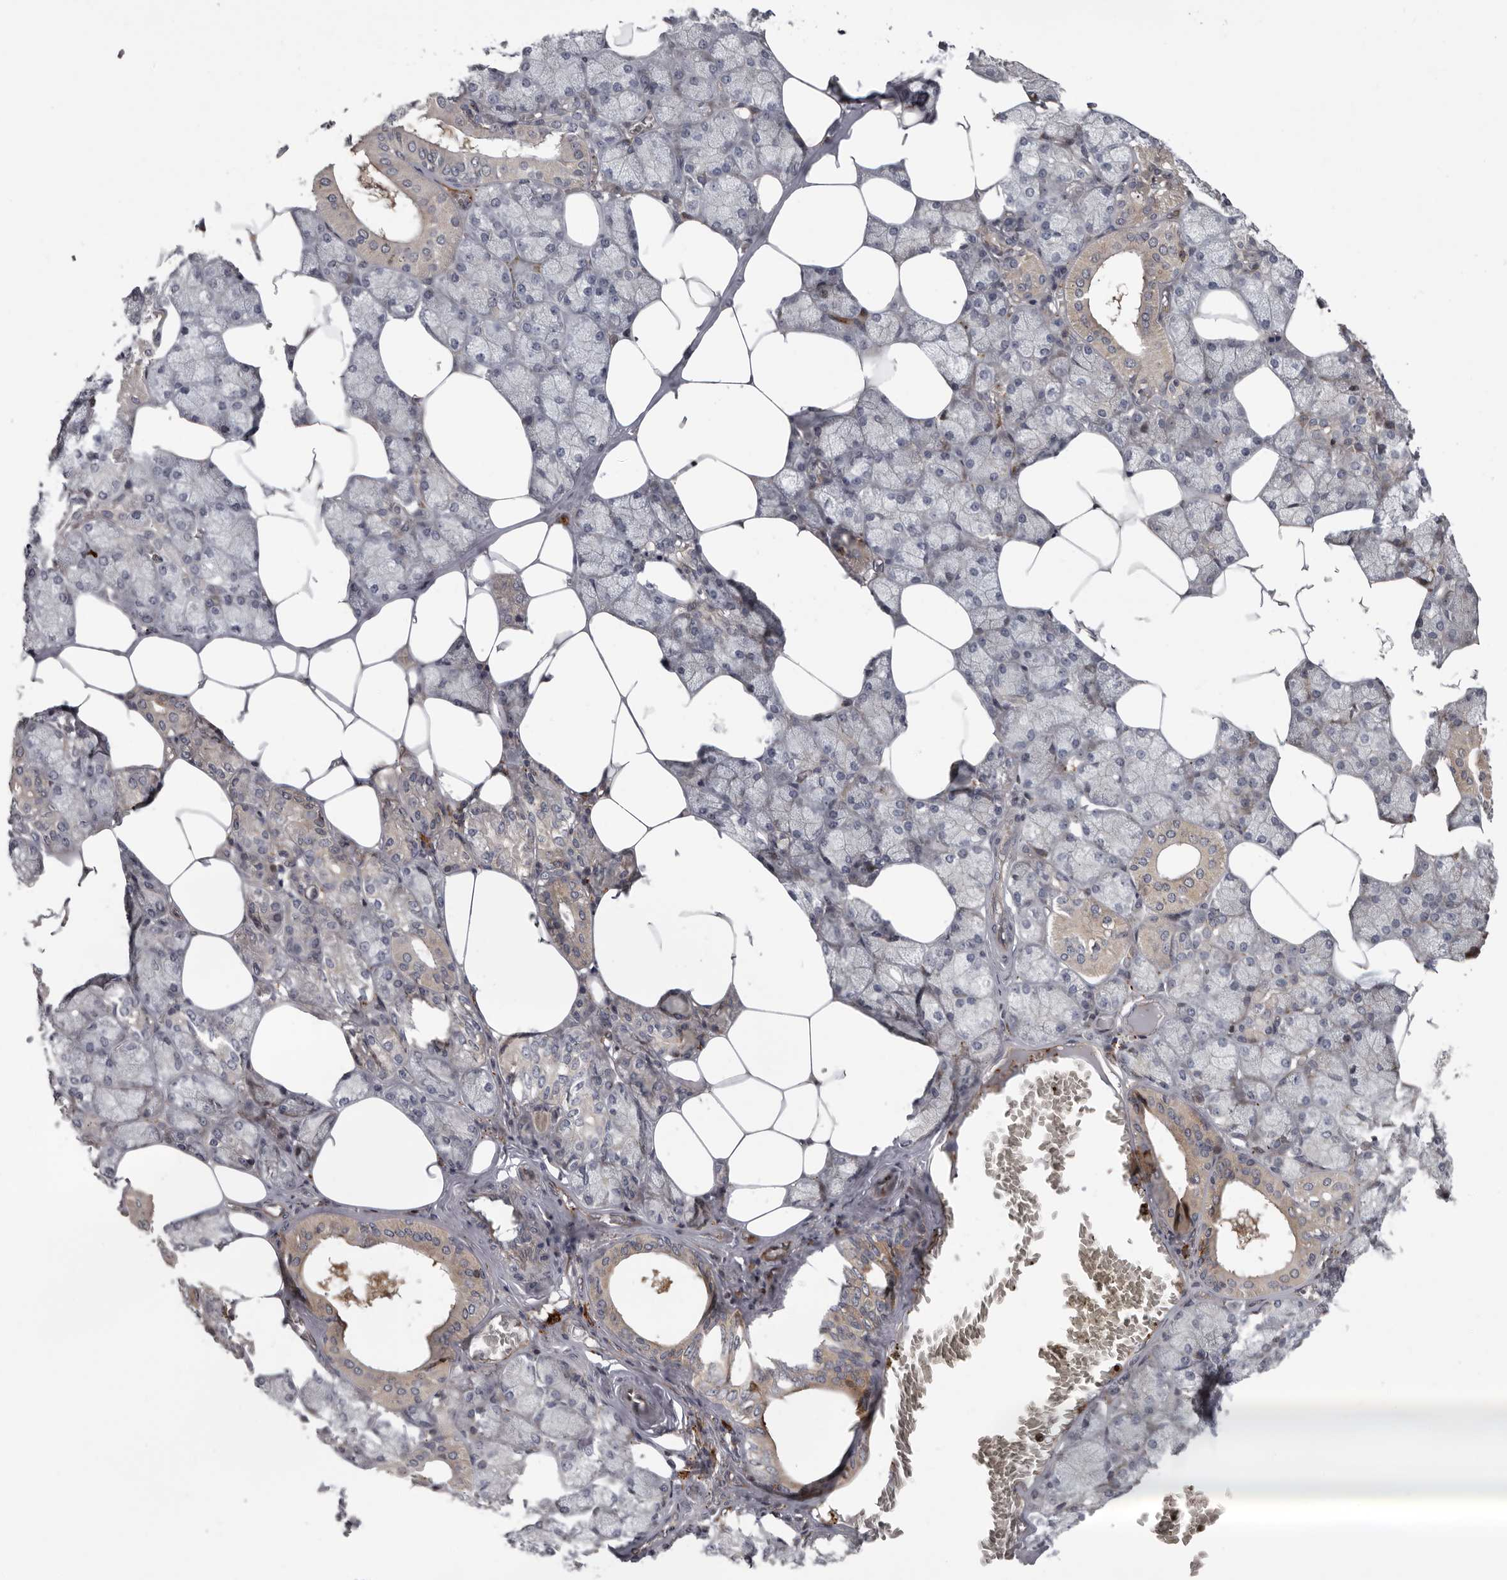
{"staining": {"intensity": "weak", "quantity": "<25%", "location": "cytoplasmic/membranous"}, "tissue": "salivary gland", "cell_type": "Glandular cells", "image_type": "normal", "snomed": [{"axis": "morphology", "description": "Normal tissue, NOS"}, {"axis": "topography", "description": "Salivary gland"}], "caption": "This is an IHC photomicrograph of normal salivary gland. There is no staining in glandular cells.", "gene": "FGFR4", "patient": {"sex": "male", "age": 62}}